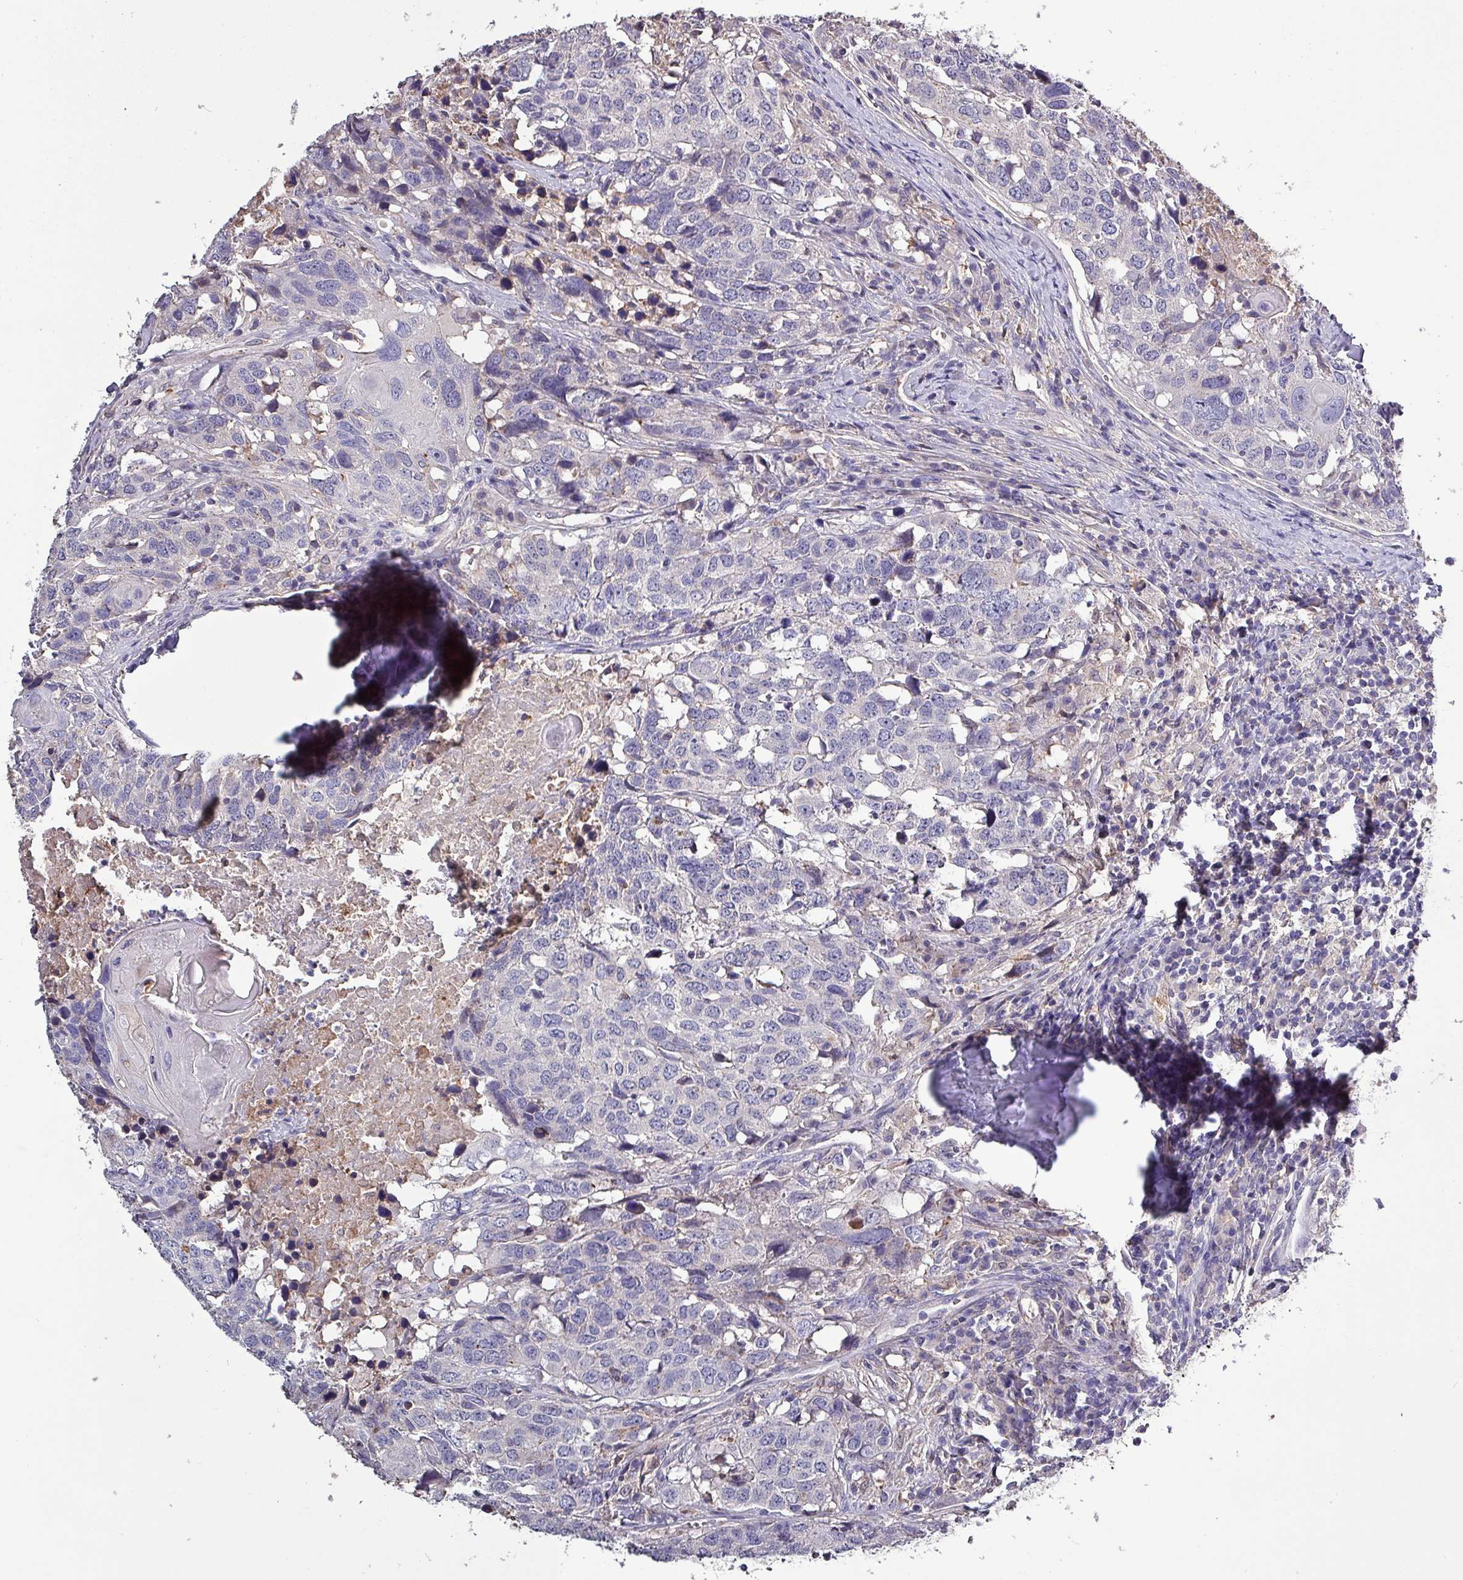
{"staining": {"intensity": "negative", "quantity": "none", "location": "none"}, "tissue": "head and neck cancer", "cell_type": "Tumor cells", "image_type": "cancer", "snomed": [{"axis": "morphology", "description": "Normal tissue, NOS"}, {"axis": "morphology", "description": "Squamous cell carcinoma, NOS"}, {"axis": "topography", "description": "Skeletal muscle"}, {"axis": "topography", "description": "Vascular tissue"}, {"axis": "topography", "description": "Peripheral nerve tissue"}, {"axis": "topography", "description": "Head-Neck"}], "caption": "Immunohistochemistry (IHC) image of head and neck cancer (squamous cell carcinoma) stained for a protein (brown), which reveals no staining in tumor cells.", "gene": "HTRA4", "patient": {"sex": "male", "age": 66}}